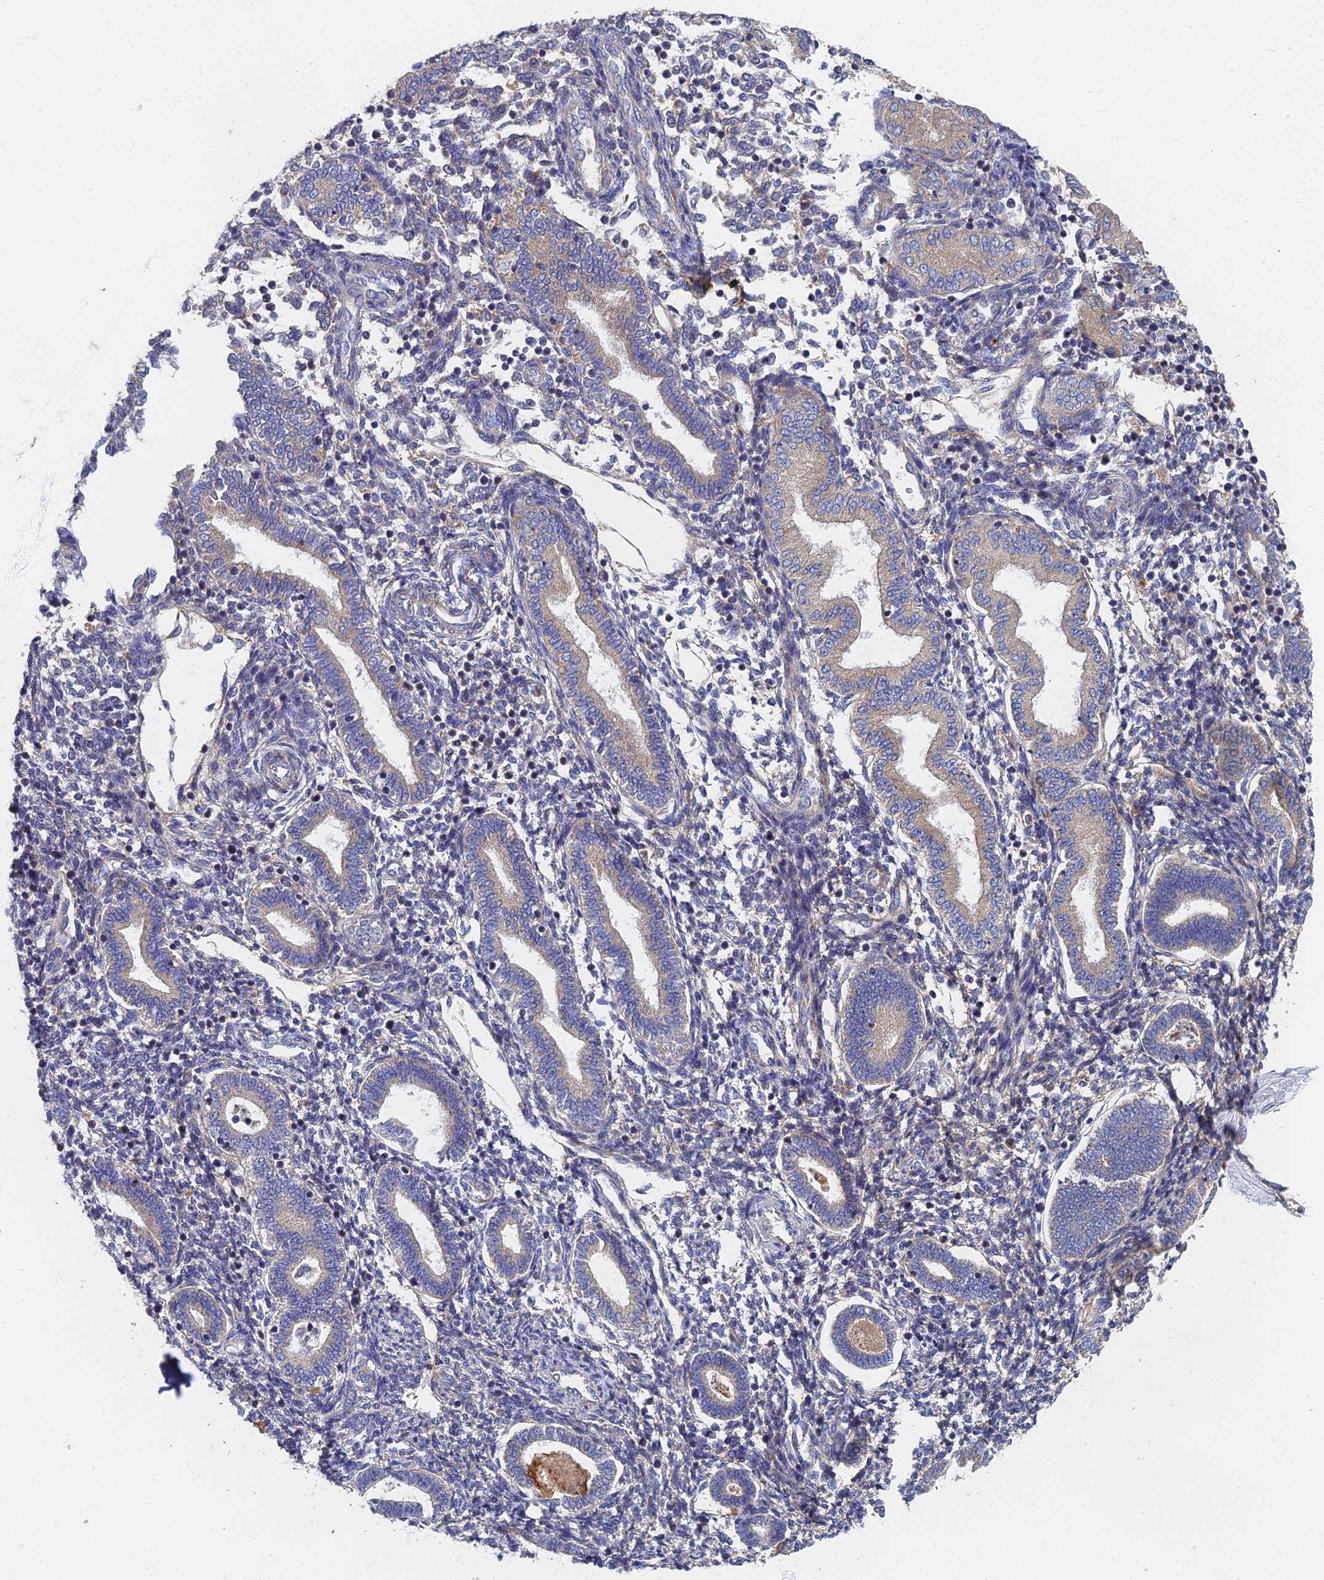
{"staining": {"intensity": "negative", "quantity": "none", "location": "none"}, "tissue": "endometrium", "cell_type": "Cells in endometrial stroma", "image_type": "normal", "snomed": [{"axis": "morphology", "description": "Normal tissue, NOS"}, {"axis": "topography", "description": "Endometrium"}], "caption": "Immunohistochemical staining of unremarkable human endometrium reveals no significant positivity in cells in endometrial stroma. (Immunohistochemistry, brightfield microscopy, high magnification).", "gene": "RNASEK", "patient": {"sex": "female", "age": 53}}